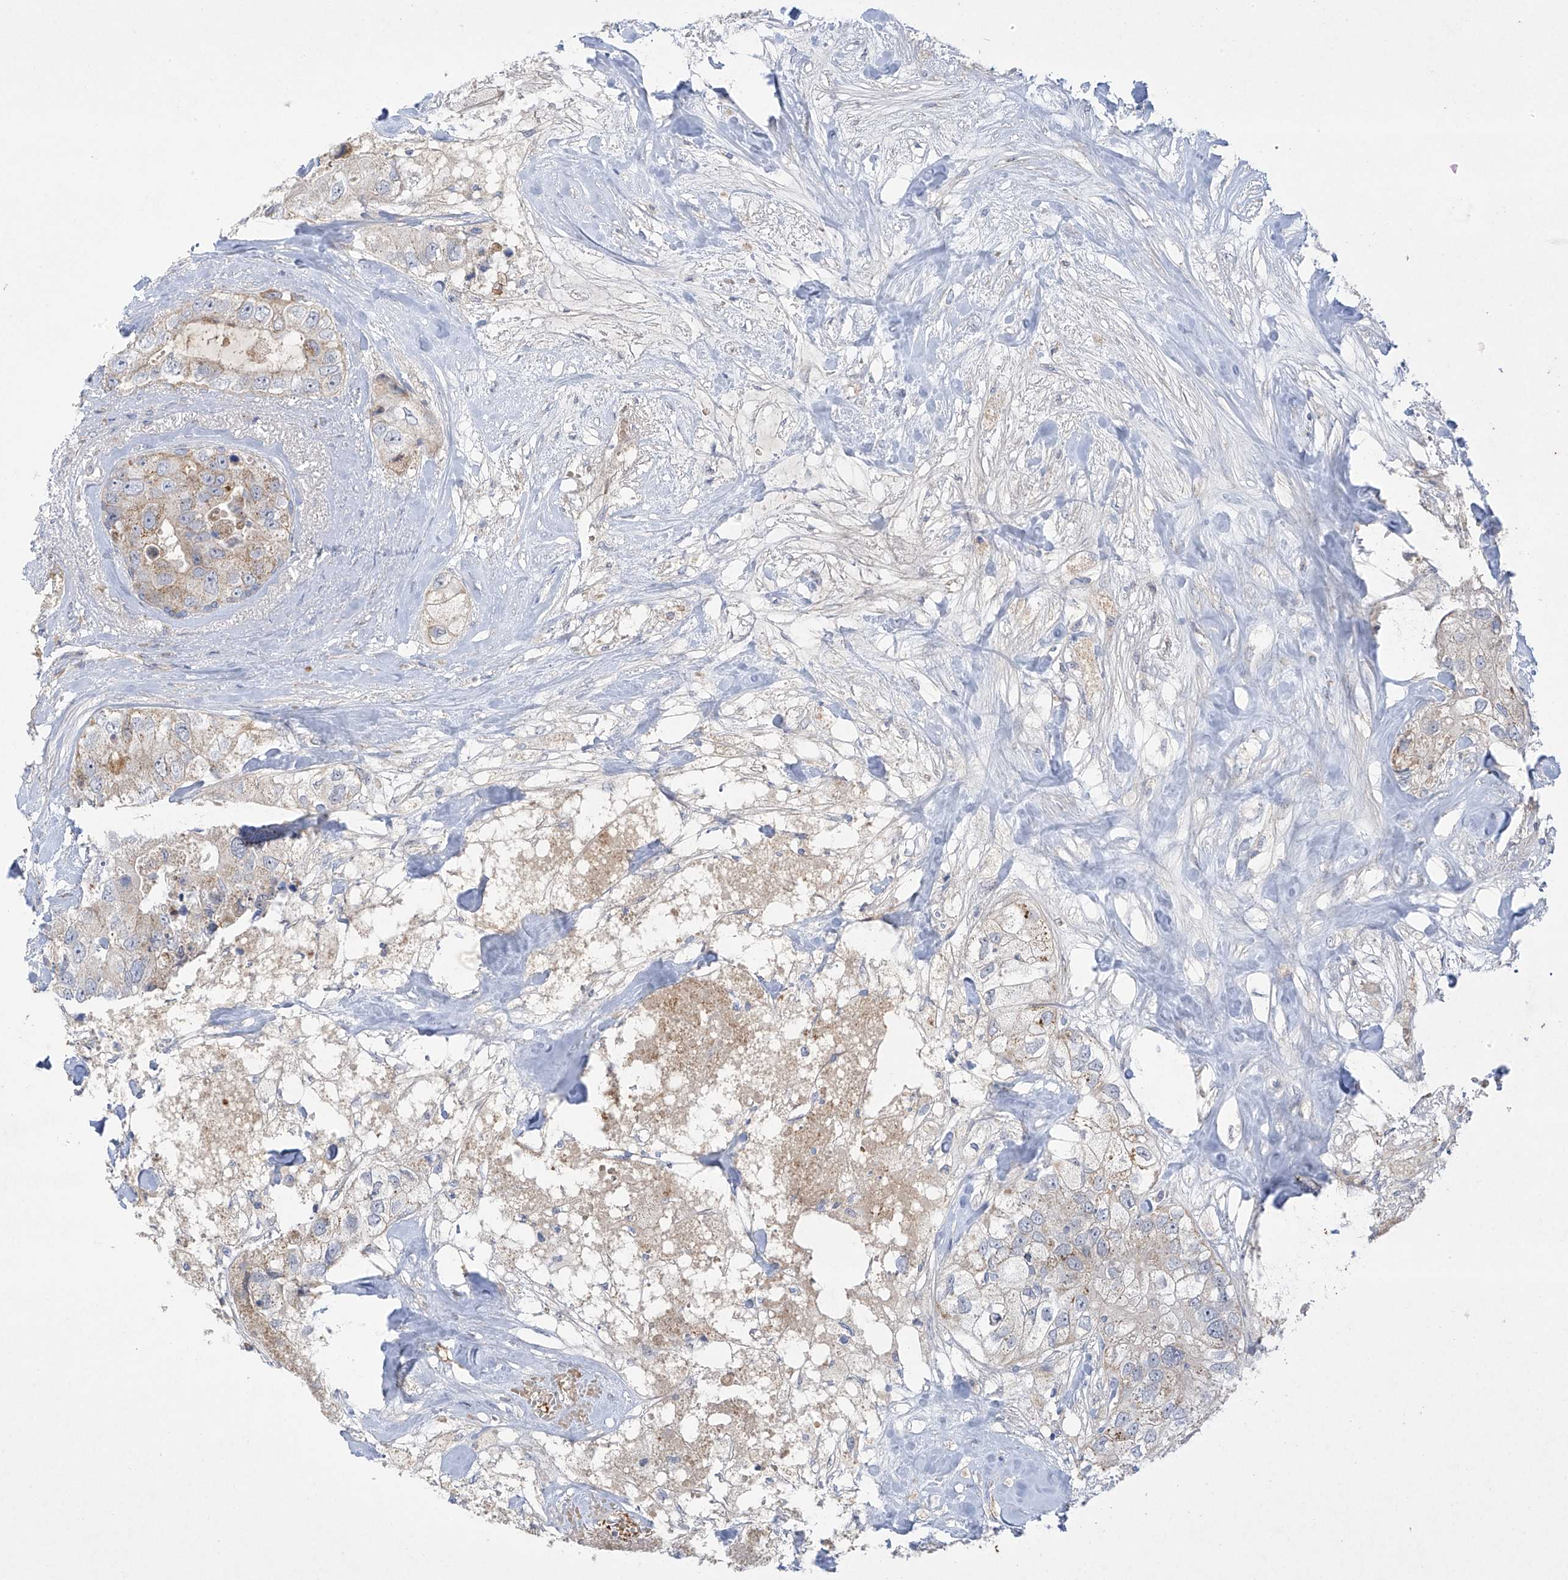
{"staining": {"intensity": "weak", "quantity": "<25%", "location": "cytoplasmic/membranous"}, "tissue": "breast cancer", "cell_type": "Tumor cells", "image_type": "cancer", "snomed": [{"axis": "morphology", "description": "Duct carcinoma"}, {"axis": "topography", "description": "Breast"}], "caption": "An immunohistochemistry (IHC) histopathology image of breast cancer (invasive ductal carcinoma) is shown. There is no staining in tumor cells of breast cancer (invasive ductal carcinoma).", "gene": "METTL18", "patient": {"sex": "female", "age": 62}}